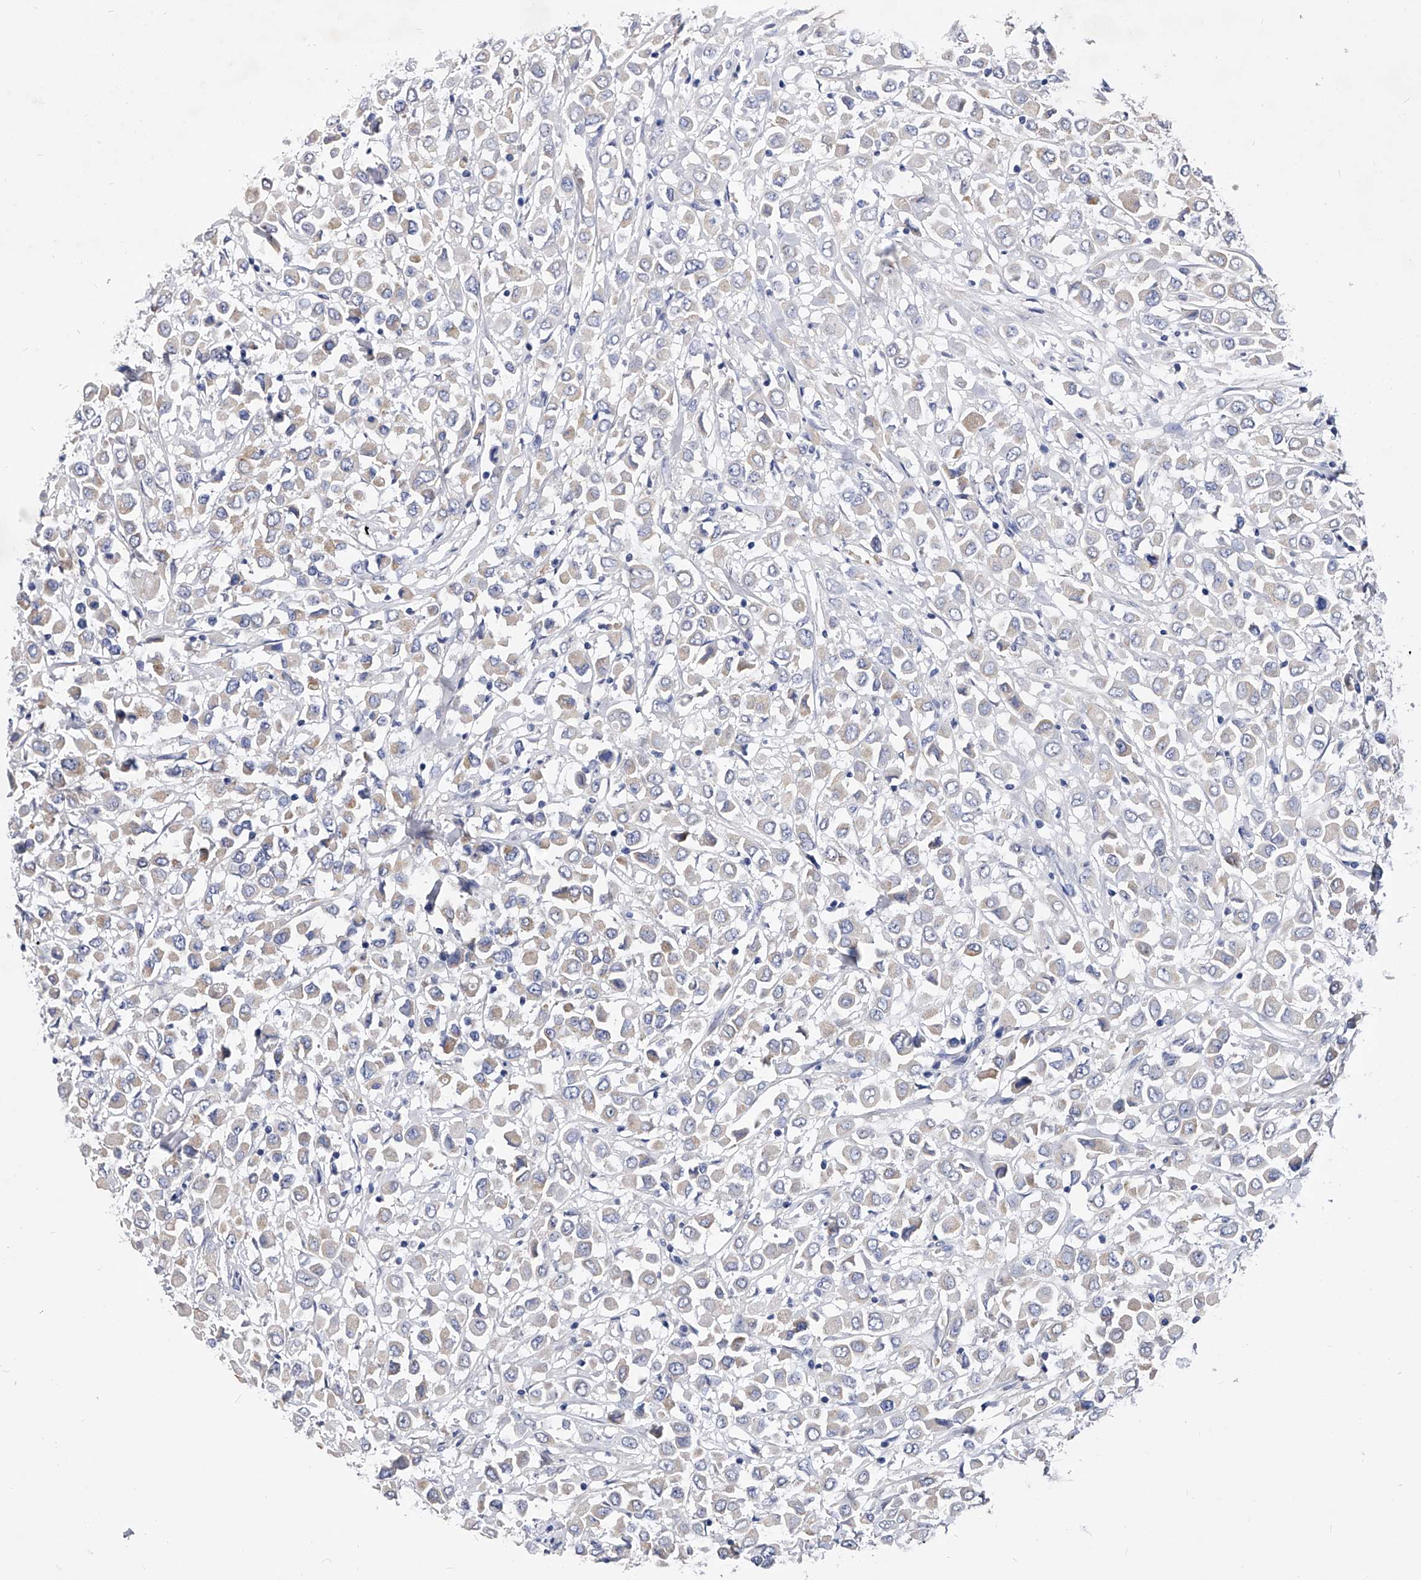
{"staining": {"intensity": "weak", "quantity": "<25%", "location": "cytoplasmic/membranous"}, "tissue": "breast cancer", "cell_type": "Tumor cells", "image_type": "cancer", "snomed": [{"axis": "morphology", "description": "Duct carcinoma"}, {"axis": "topography", "description": "Breast"}], "caption": "This is an IHC micrograph of breast cancer (intraductal carcinoma). There is no positivity in tumor cells.", "gene": "ZNF529", "patient": {"sex": "female", "age": 61}}